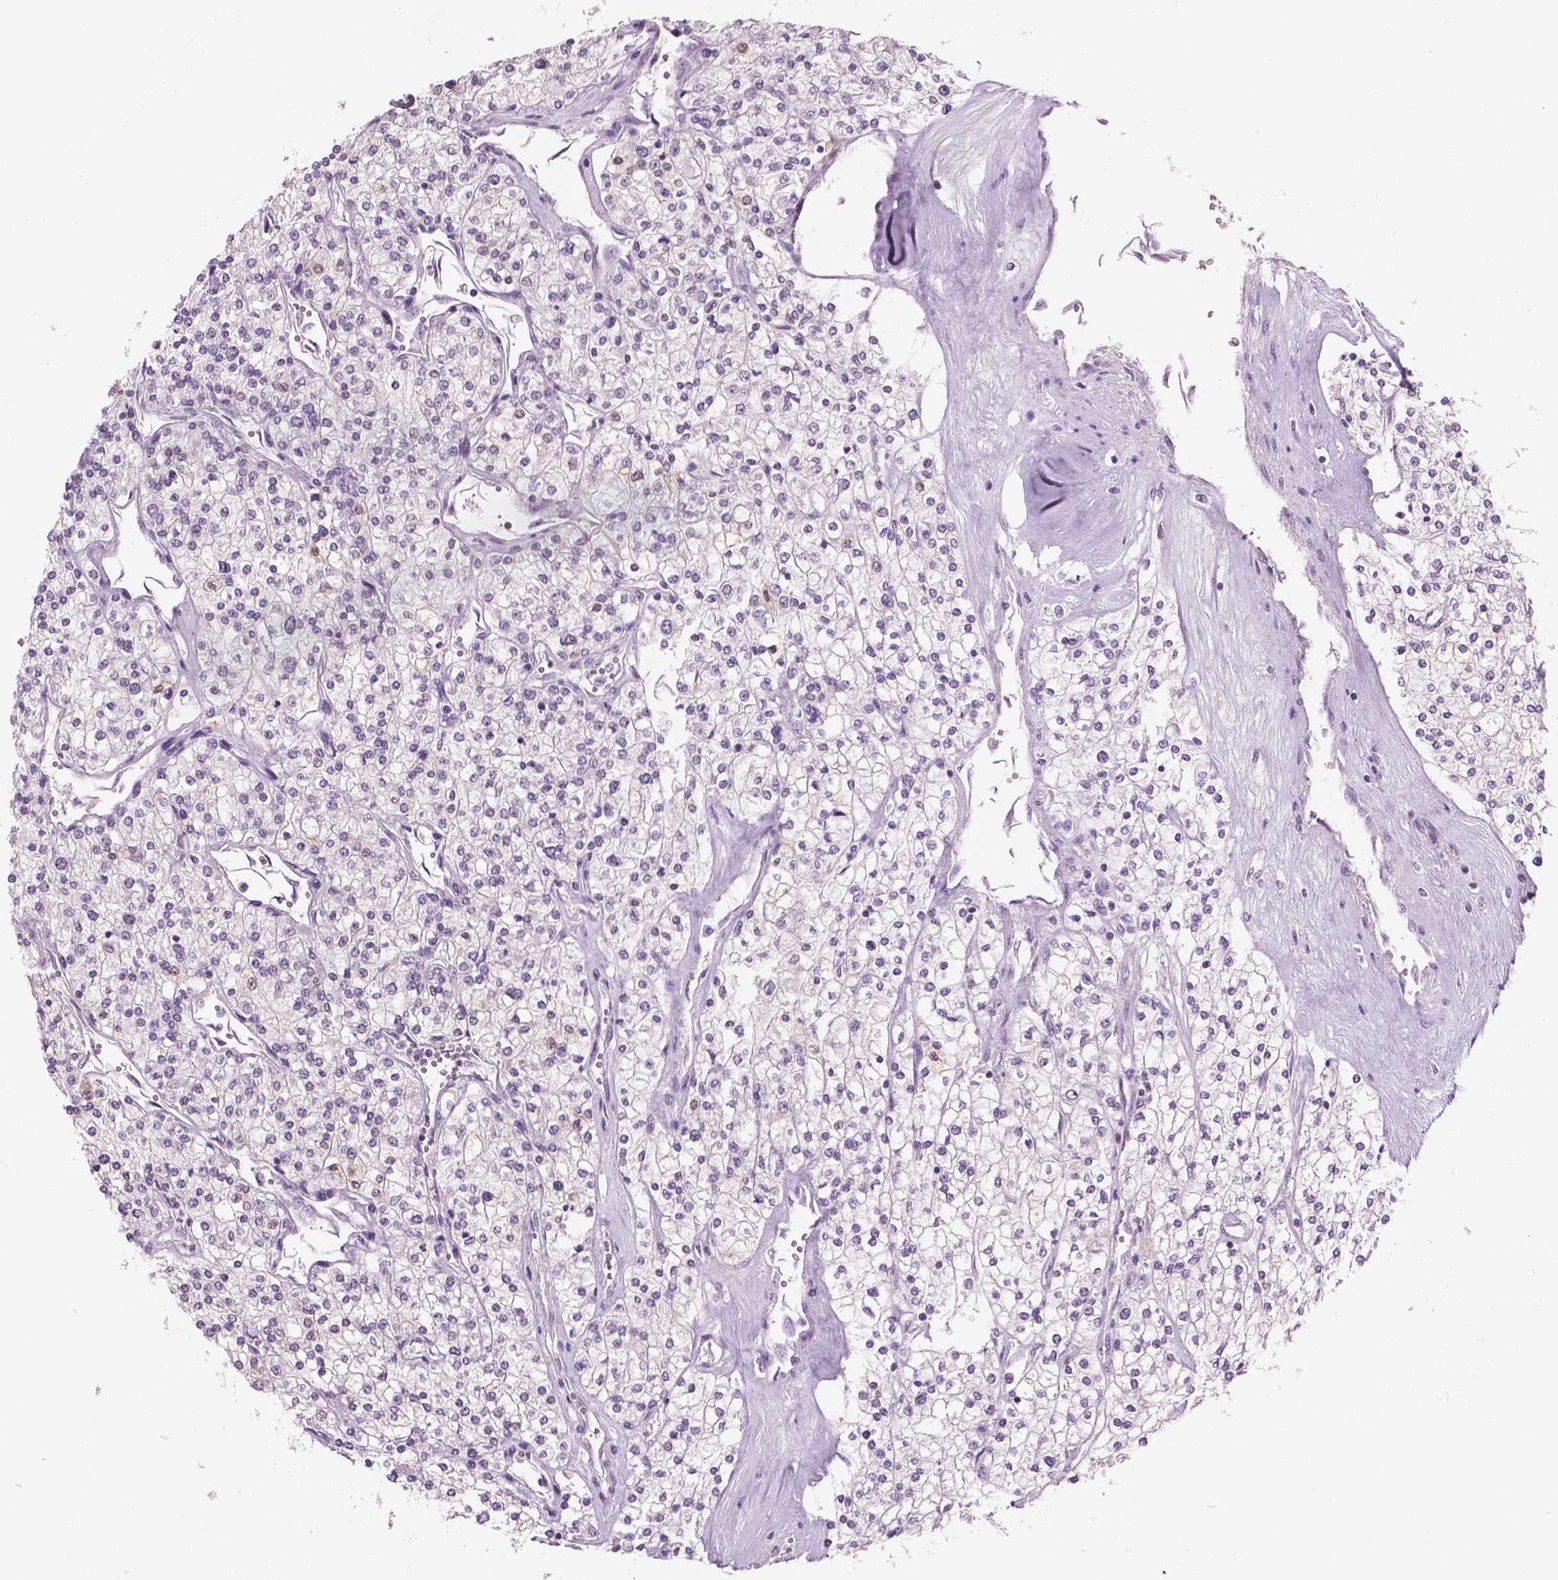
{"staining": {"intensity": "negative", "quantity": "none", "location": "none"}, "tissue": "renal cancer", "cell_type": "Tumor cells", "image_type": "cancer", "snomed": [{"axis": "morphology", "description": "Adenocarcinoma, NOS"}, {"axis": "topography", "description": "Kidney"}], "caption": "High magnification brightfield microscopy of renal adenocarcinoma stained with DAB (3,3'-diaminobenzidine) (brown) and counterstained with hematoxylin (blue): tumor cells show no significant staining.", "gene": "GALM", "patient": {"sex": "male", "age": 80}}